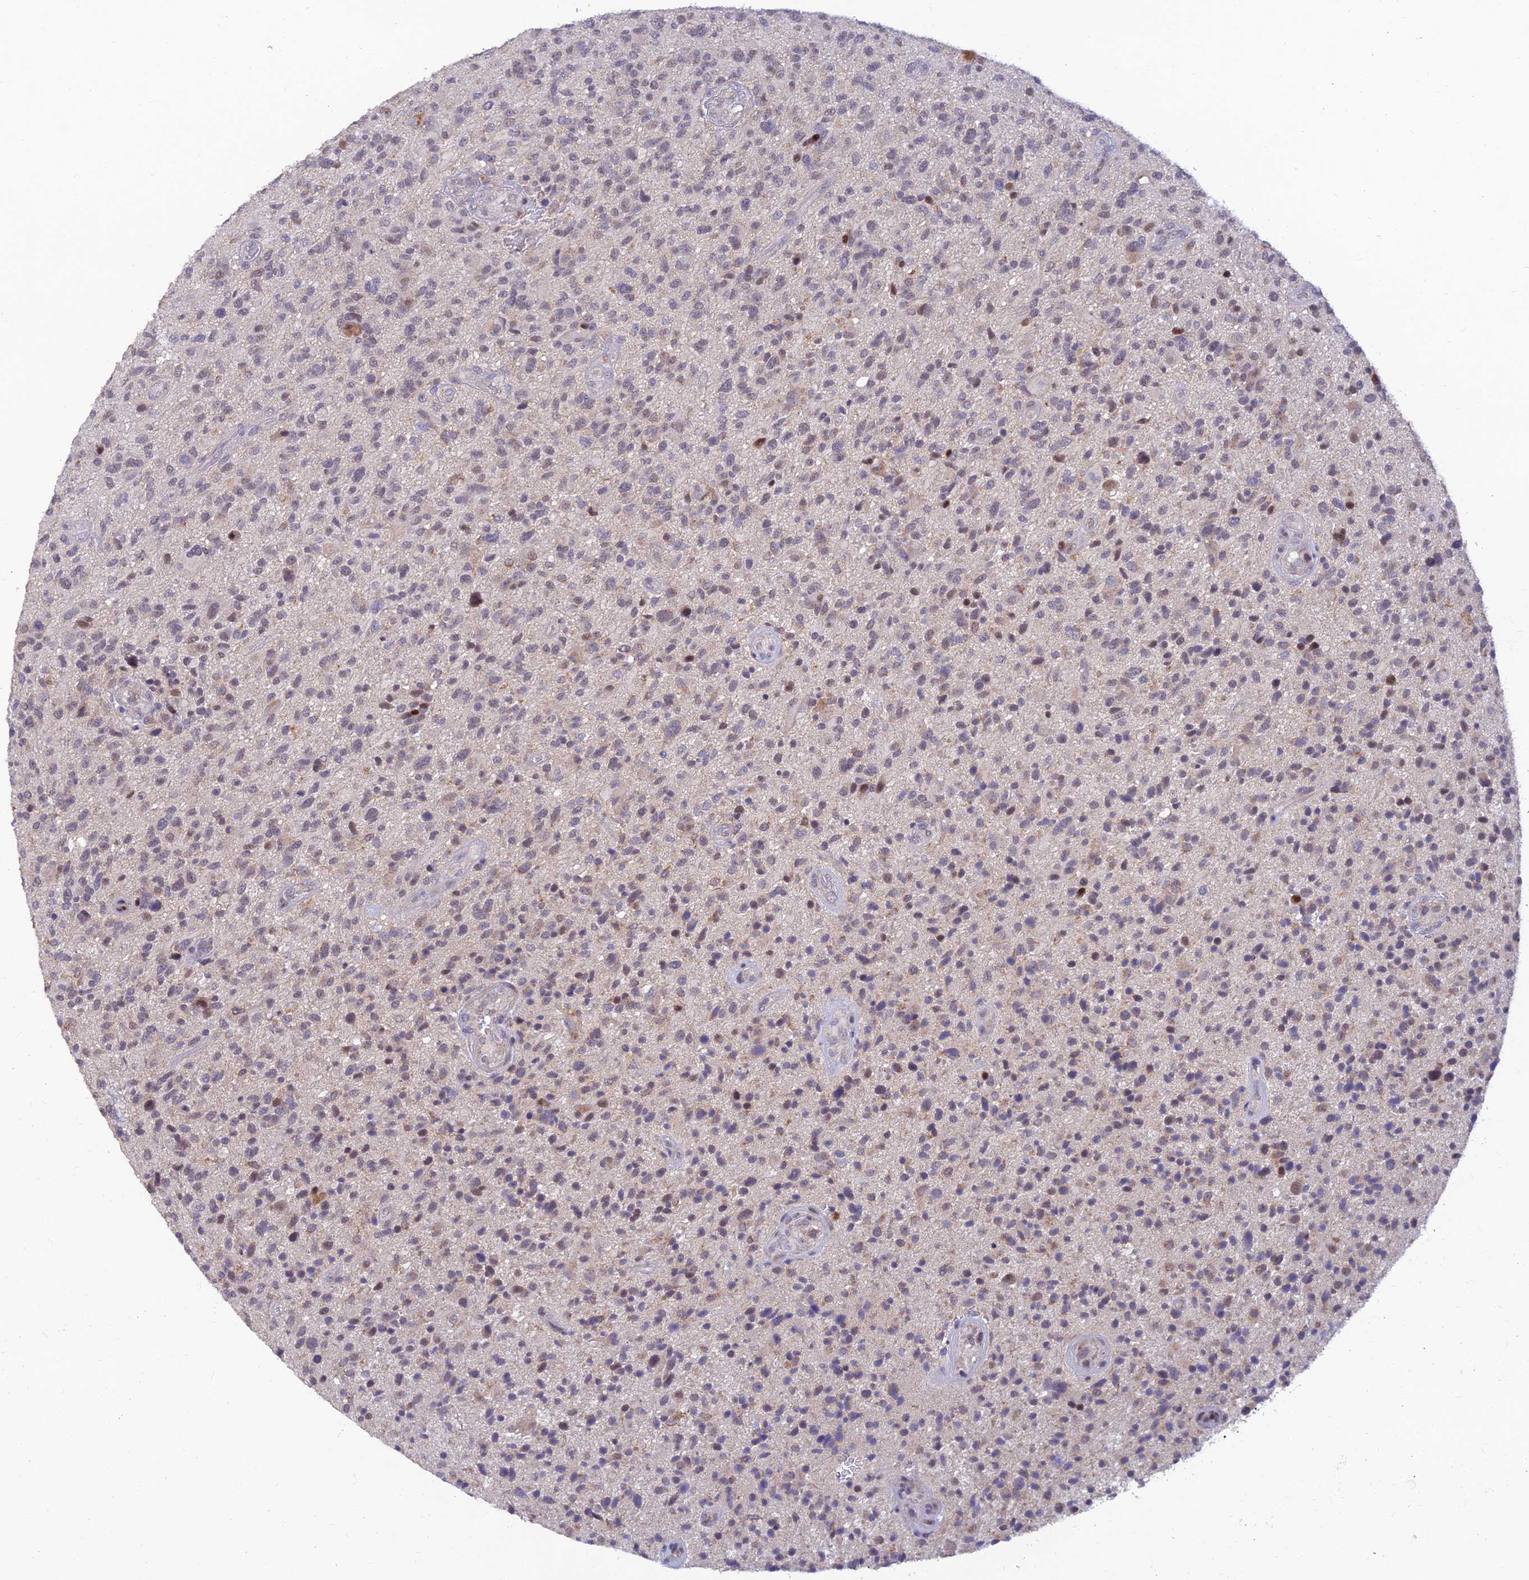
{"staining": {"intensity": "weak", "quantity": "25%-75%", "location": "nuclear"}, "tissue": "glioma", "cell_type": "Tumor cells", "image_type": "cancer", "snomed": [{"axis": "morphology", "description": "Glioma, malignant, High grade"}, {"axis": "topography", "description": "Brain"}], "caption": "A brown stain labels weak nuclear expression of a protein in human glioma tumor cells. The staining was performed using DAB to visualize the protein expression in brown, while the nuclei were stained in blue with hematoxylin (Magnification: 20x).", "gene": "FASTKD5", "patient": {"sex": "male", "age": 47}}